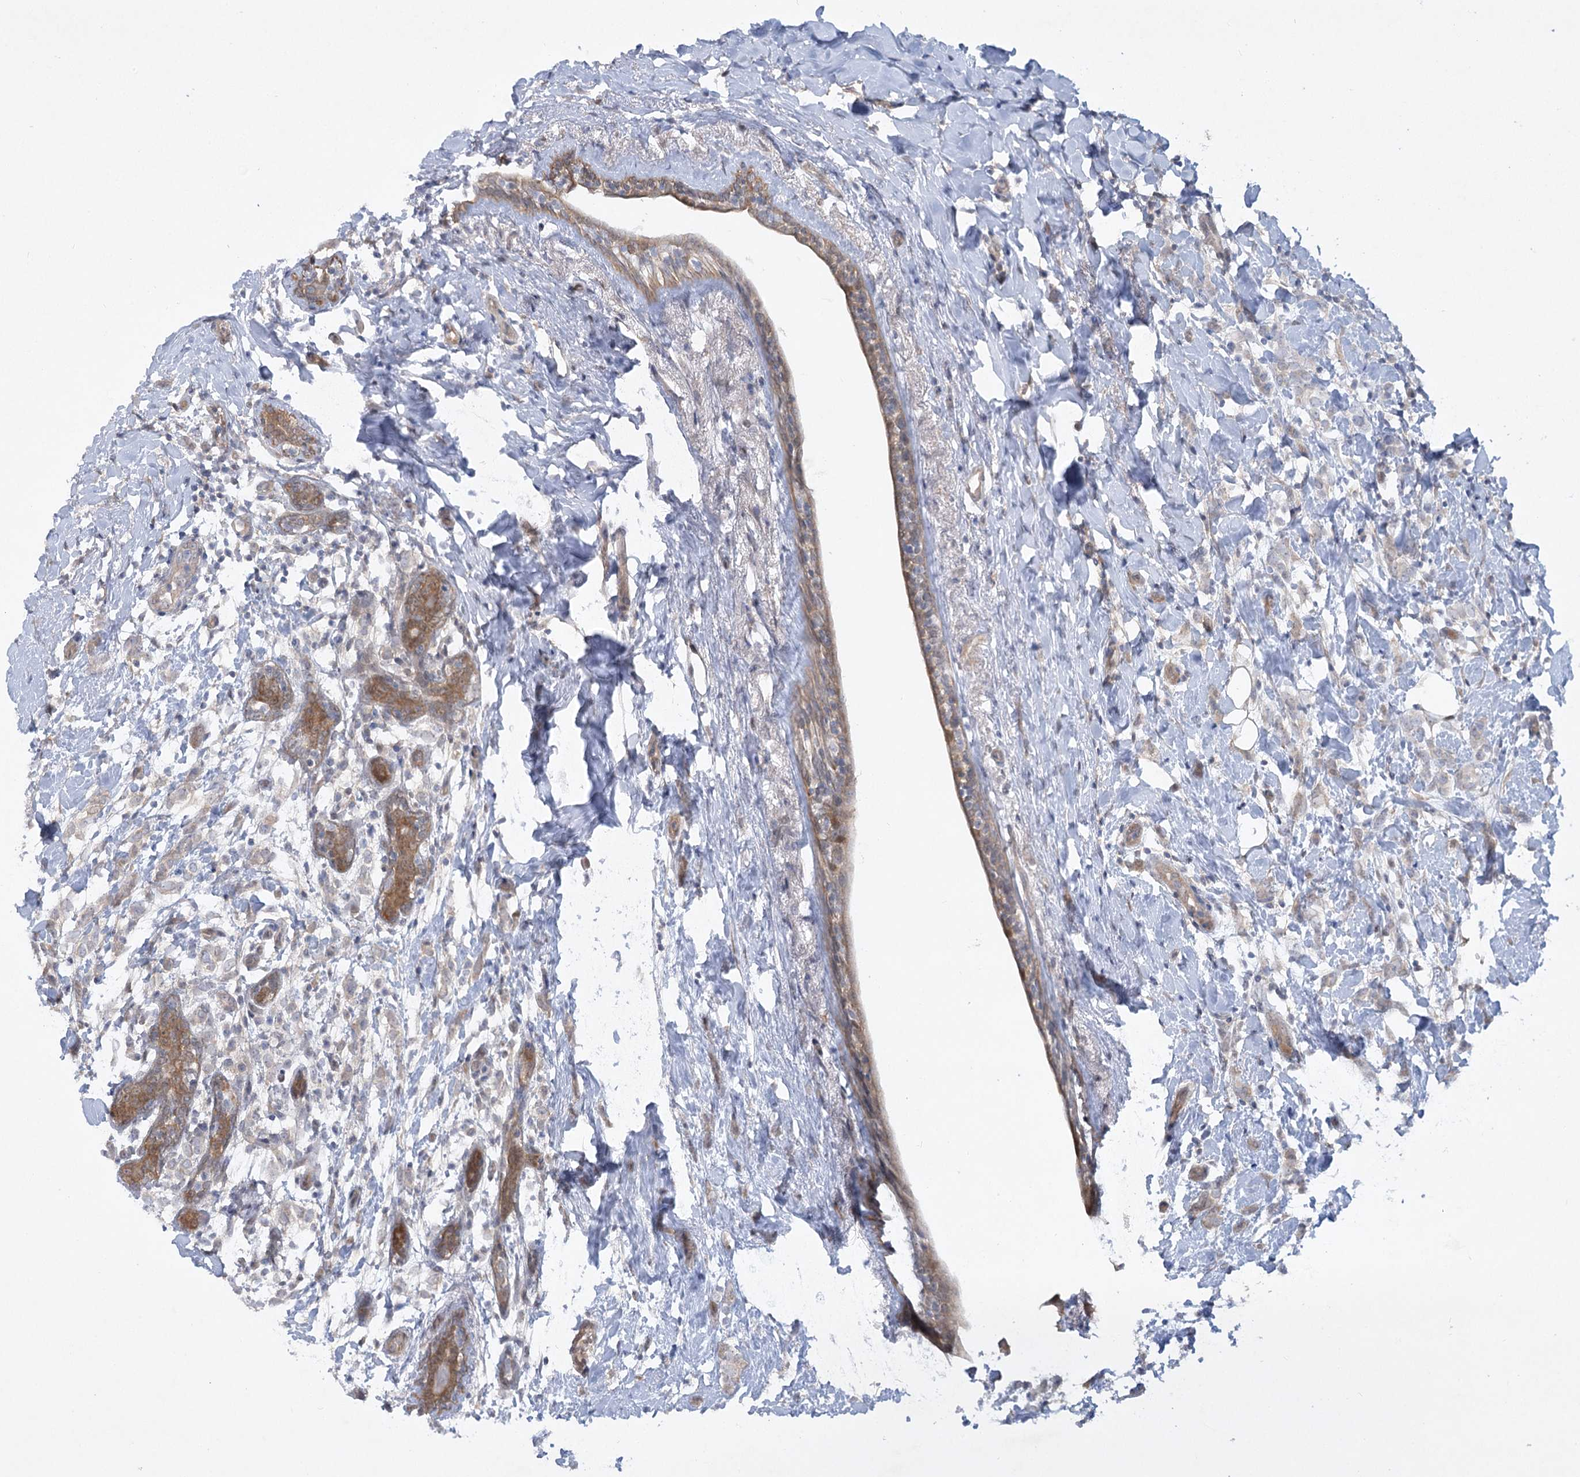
{"staining": {"intensity": "negative", "quantity": "none", "location": "none"}, "tissue": "breast cancer", "cell_type": "Tumor cells", "image_type": "cancer", "snomed": [{"axis": "morphology", "description": "Normal tissue, NOS"}, {"axis": "morphology", "description": "Lobular carcinoma"}, {"axis": "topography", "description": "Breast"}], "caption": "Immunohistochemistry (IHC) micrograph of neoplastic tissue: lobular carcinoma (breast) stained with DAB (3,3'-diaminobenzidine) demonstrates no significant protein positivity in tumor cells.", "gene": "AAMDC", "patient": {"sex": "female", "age": 47}}